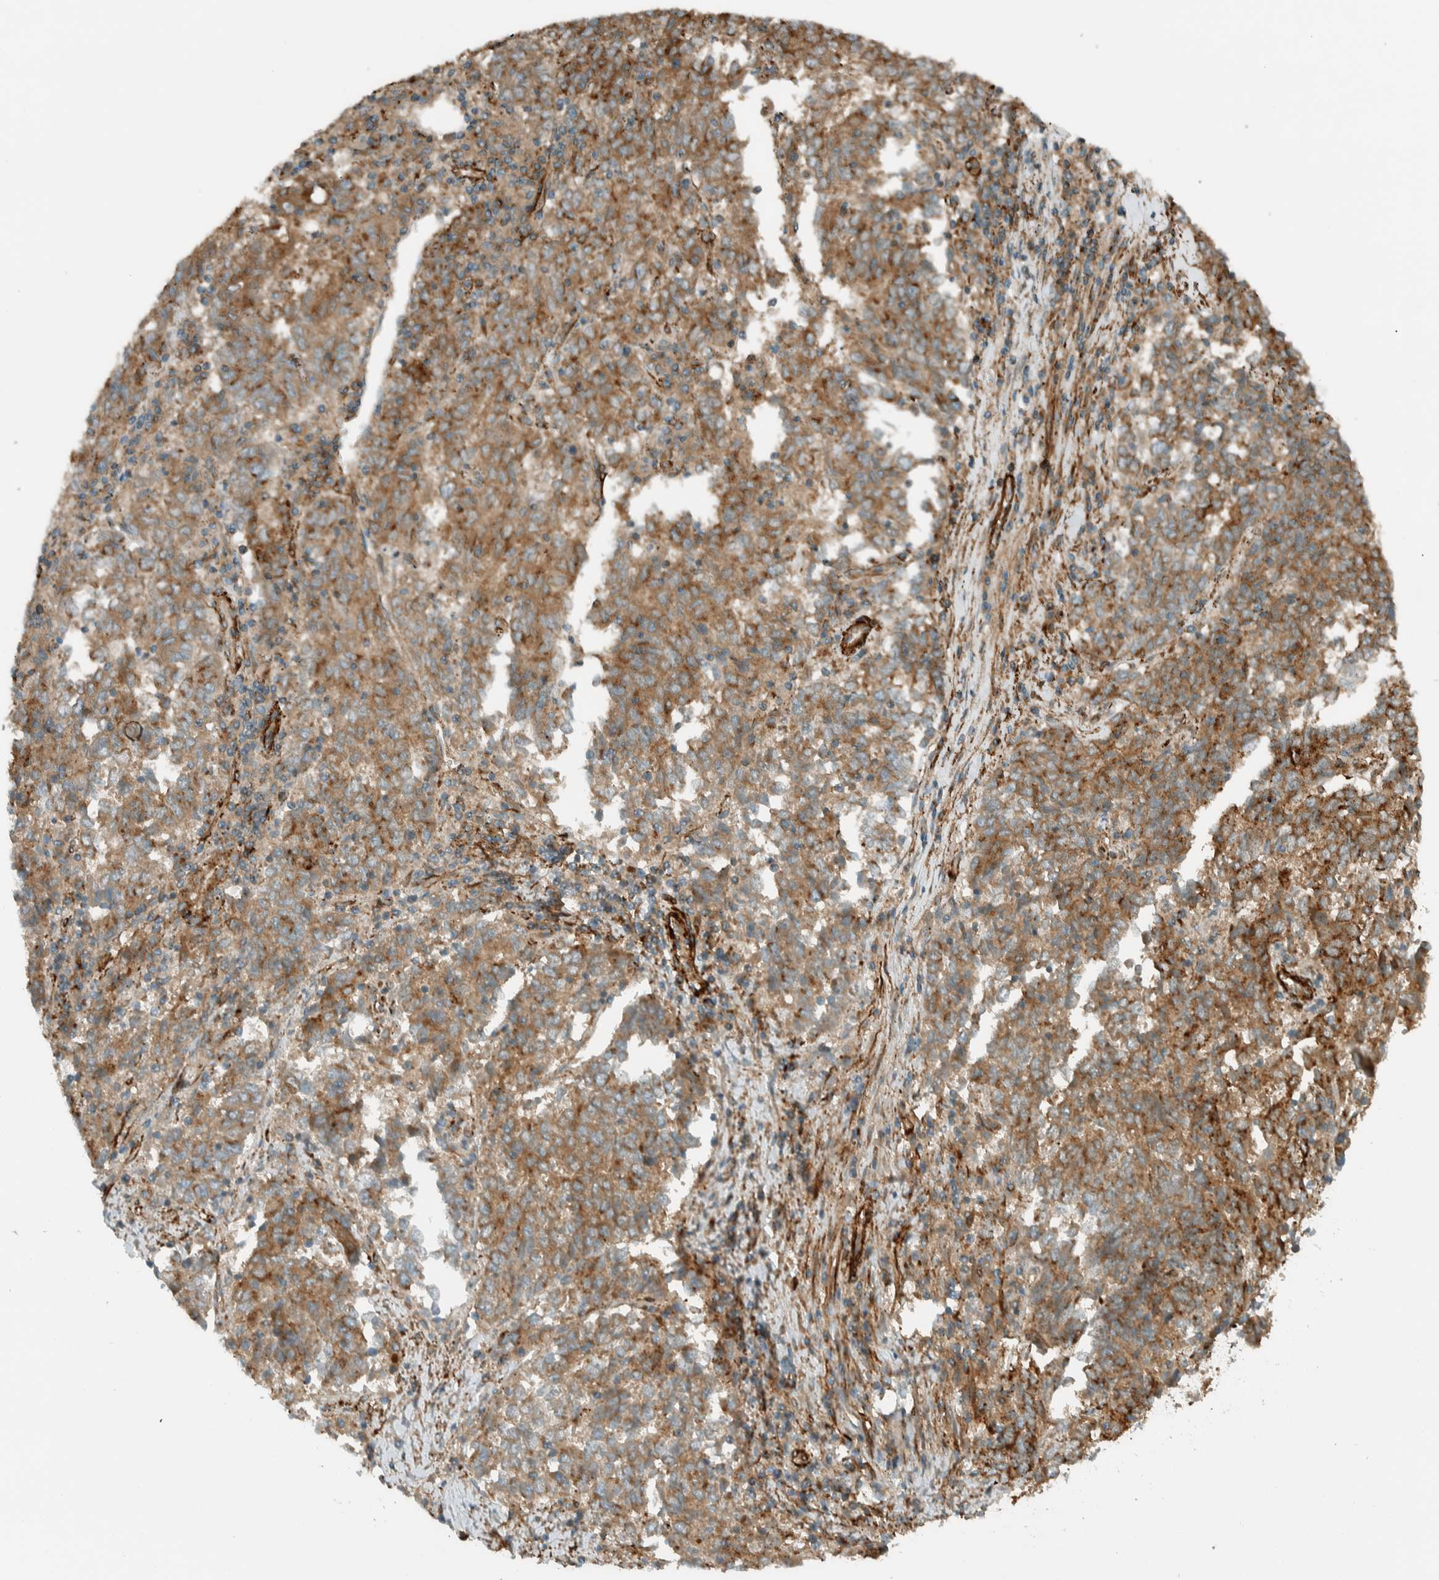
{"staining": {"intensity": "moderate", "quantity": ">75%", "location": "cytoplasmic/membranous"}, "tissue": "endometrial cancer", "cell_type": "Tumor cells", "image_type": "cancer", "snomed": [{"axis": "morphology", "description": "Adenocarcinoma, NOS"}, {"axis": "topography", "description": "Endometrium"}], "caption": "DAB (3,3'-diaminobenzidine) immunohistochemical staining of human endometrial cancer displays moderate cytoplasmic/membranous protein expression in about >75% of tumor cells. Using DAB (3,3'-diaminobenzidine) (brown) and hematoxylin (blue) stains, captured at high magnification using brightfield microscopy.", "gene": "EXOC7", "patient": {"sex": "female", "age": 80}}